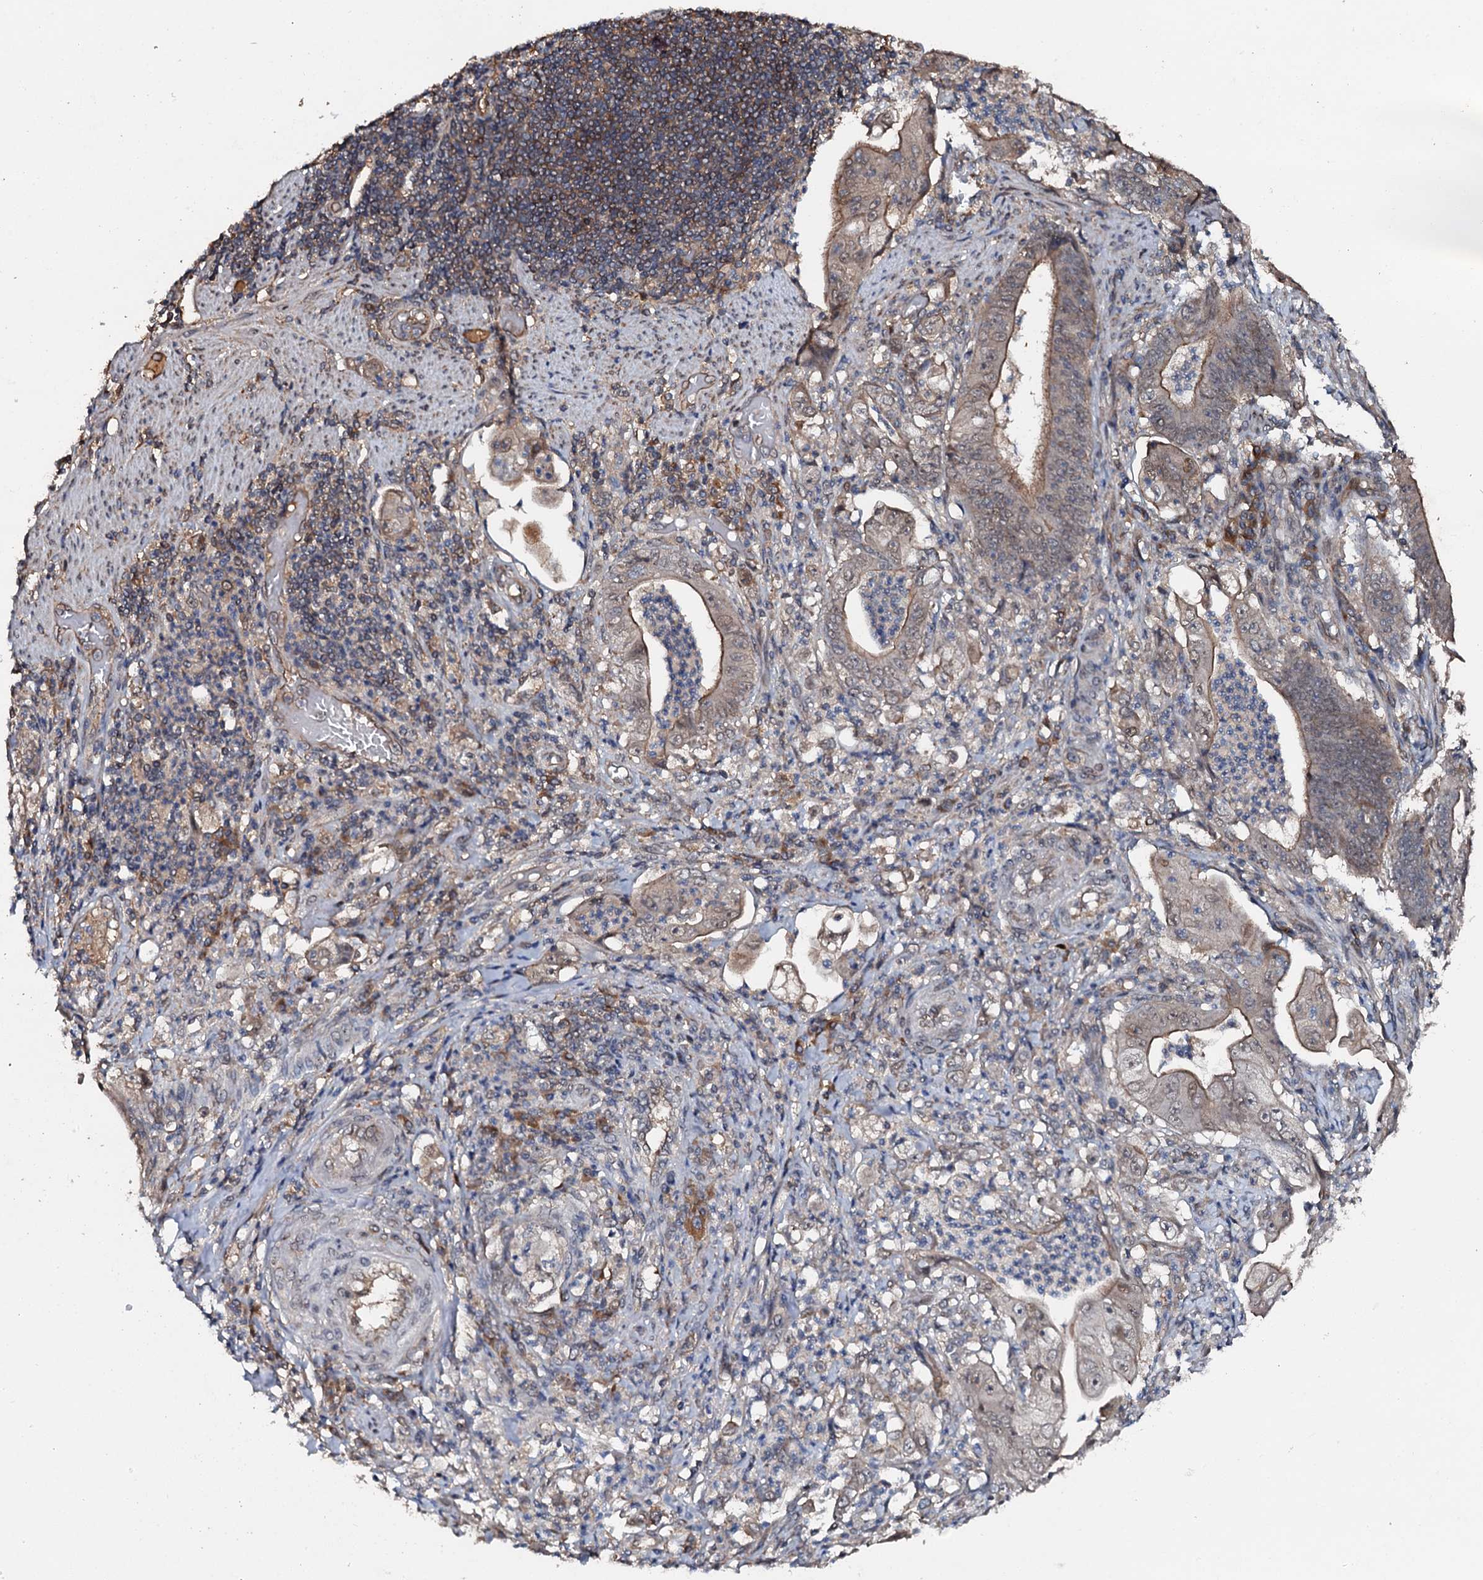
{"staining": {"intensity": "moderate", "quantity": "25%-75%", "location": "cytoplasmic/membranous"}, "tissue": "stomach cancer", "cell_type": "Tumor cells", "image_type": "cancer", "snomed": [{"axis": "morphology", "description": "Adenocarcinoma, NOS"}, {"axis": "topography", "description": "Stomach"}], "caption": "The immunohistochemical stain shows moderate cytoplasmic/membranous expression in tumor cells of adenocarcinoma (stomach) tissue.", "gene": "FLYWCH1", "patient": {"sex": "female", "age": 73}}